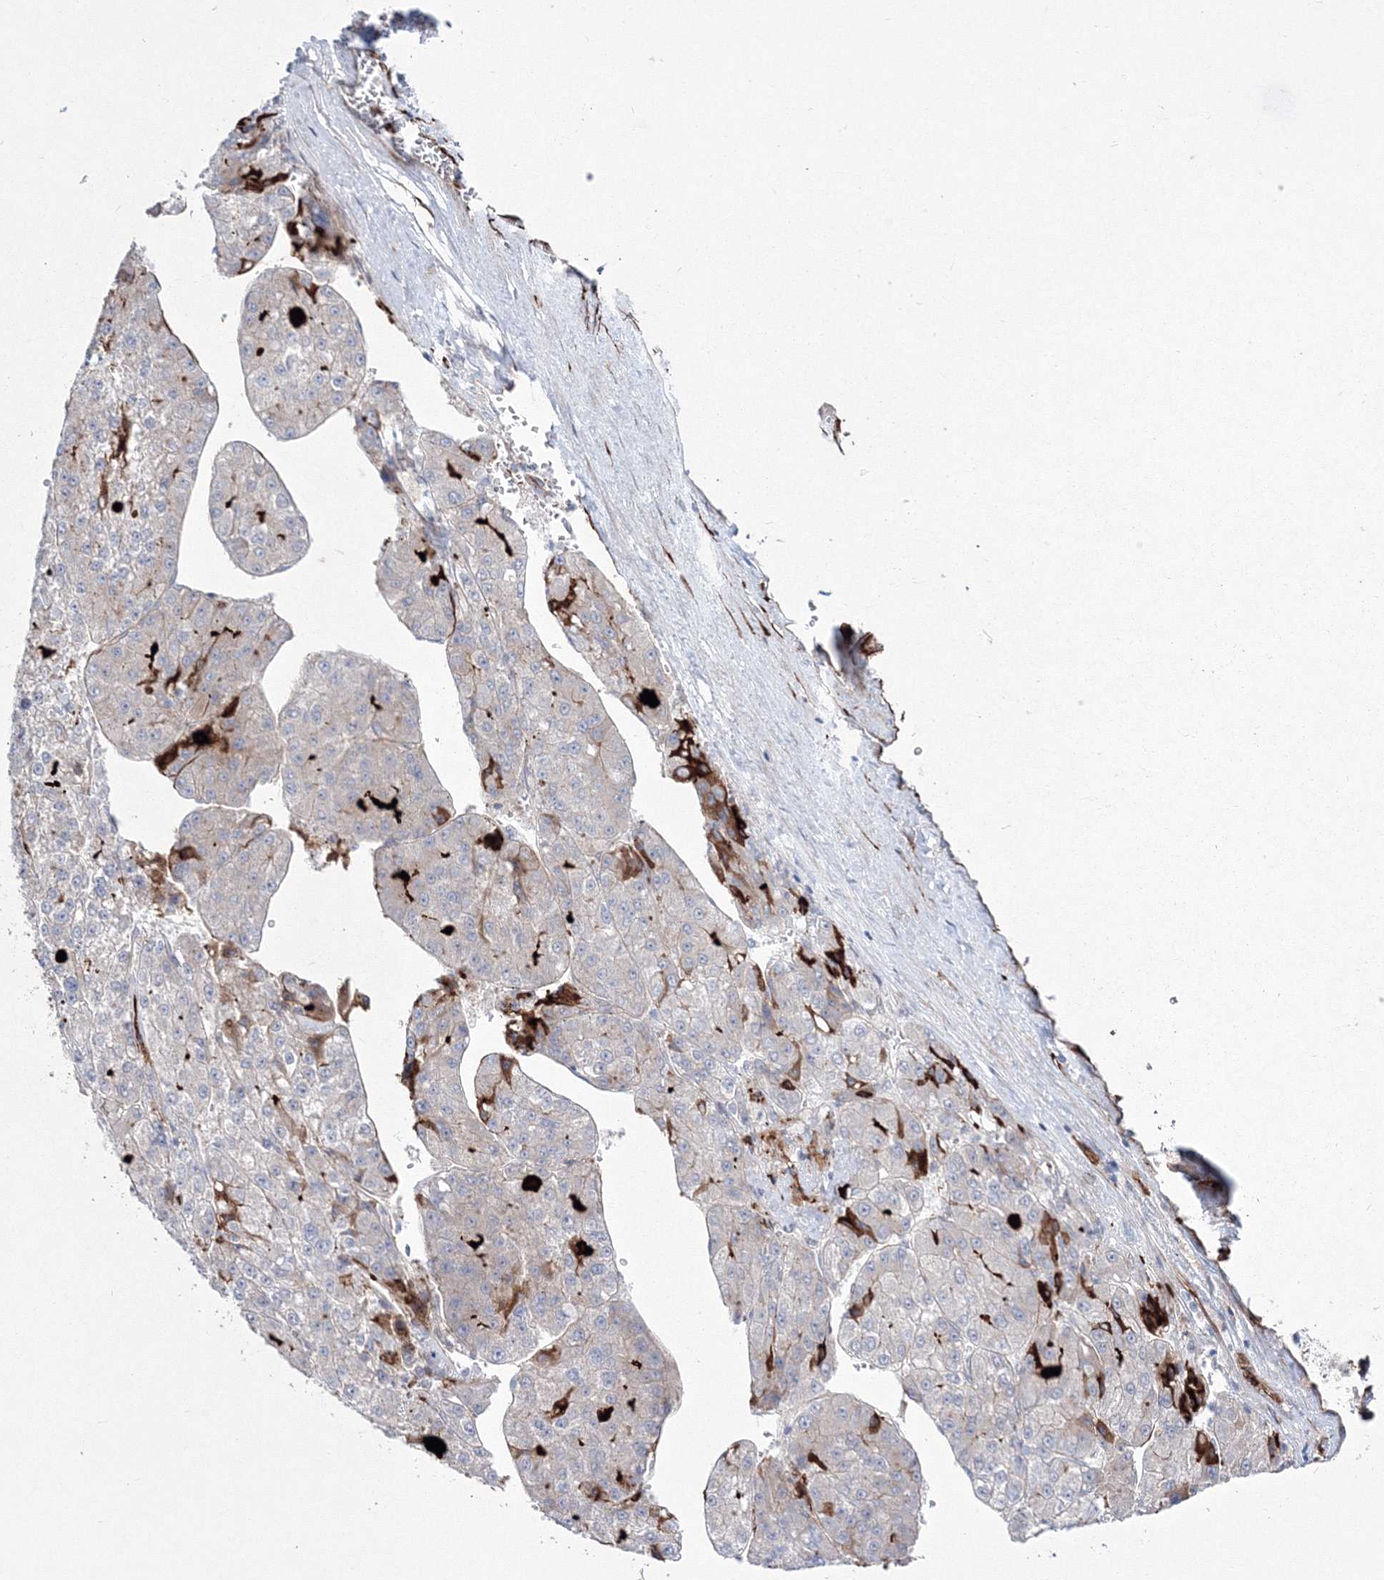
{"staining": {"intensity": "negative", "quantity": "none", "location": "none"}, "tissue": "liver cancer", "cell_type": "Tumor cells", "image_type": "cancer", "snomed": [{"axis": "morphology", "description": "Carcinoma, Hepatocellular, NOS"}, {"axis": "topography", "description": "Liver"}], "caption": "This is an immunohistochemistry (IHC) photomicrograph of human liver cancer (hepatocellular carcinoma). There is no staining in tumor cells.", "gene": "HYAL2", "patient": {"sex": "female", "age": 73}}